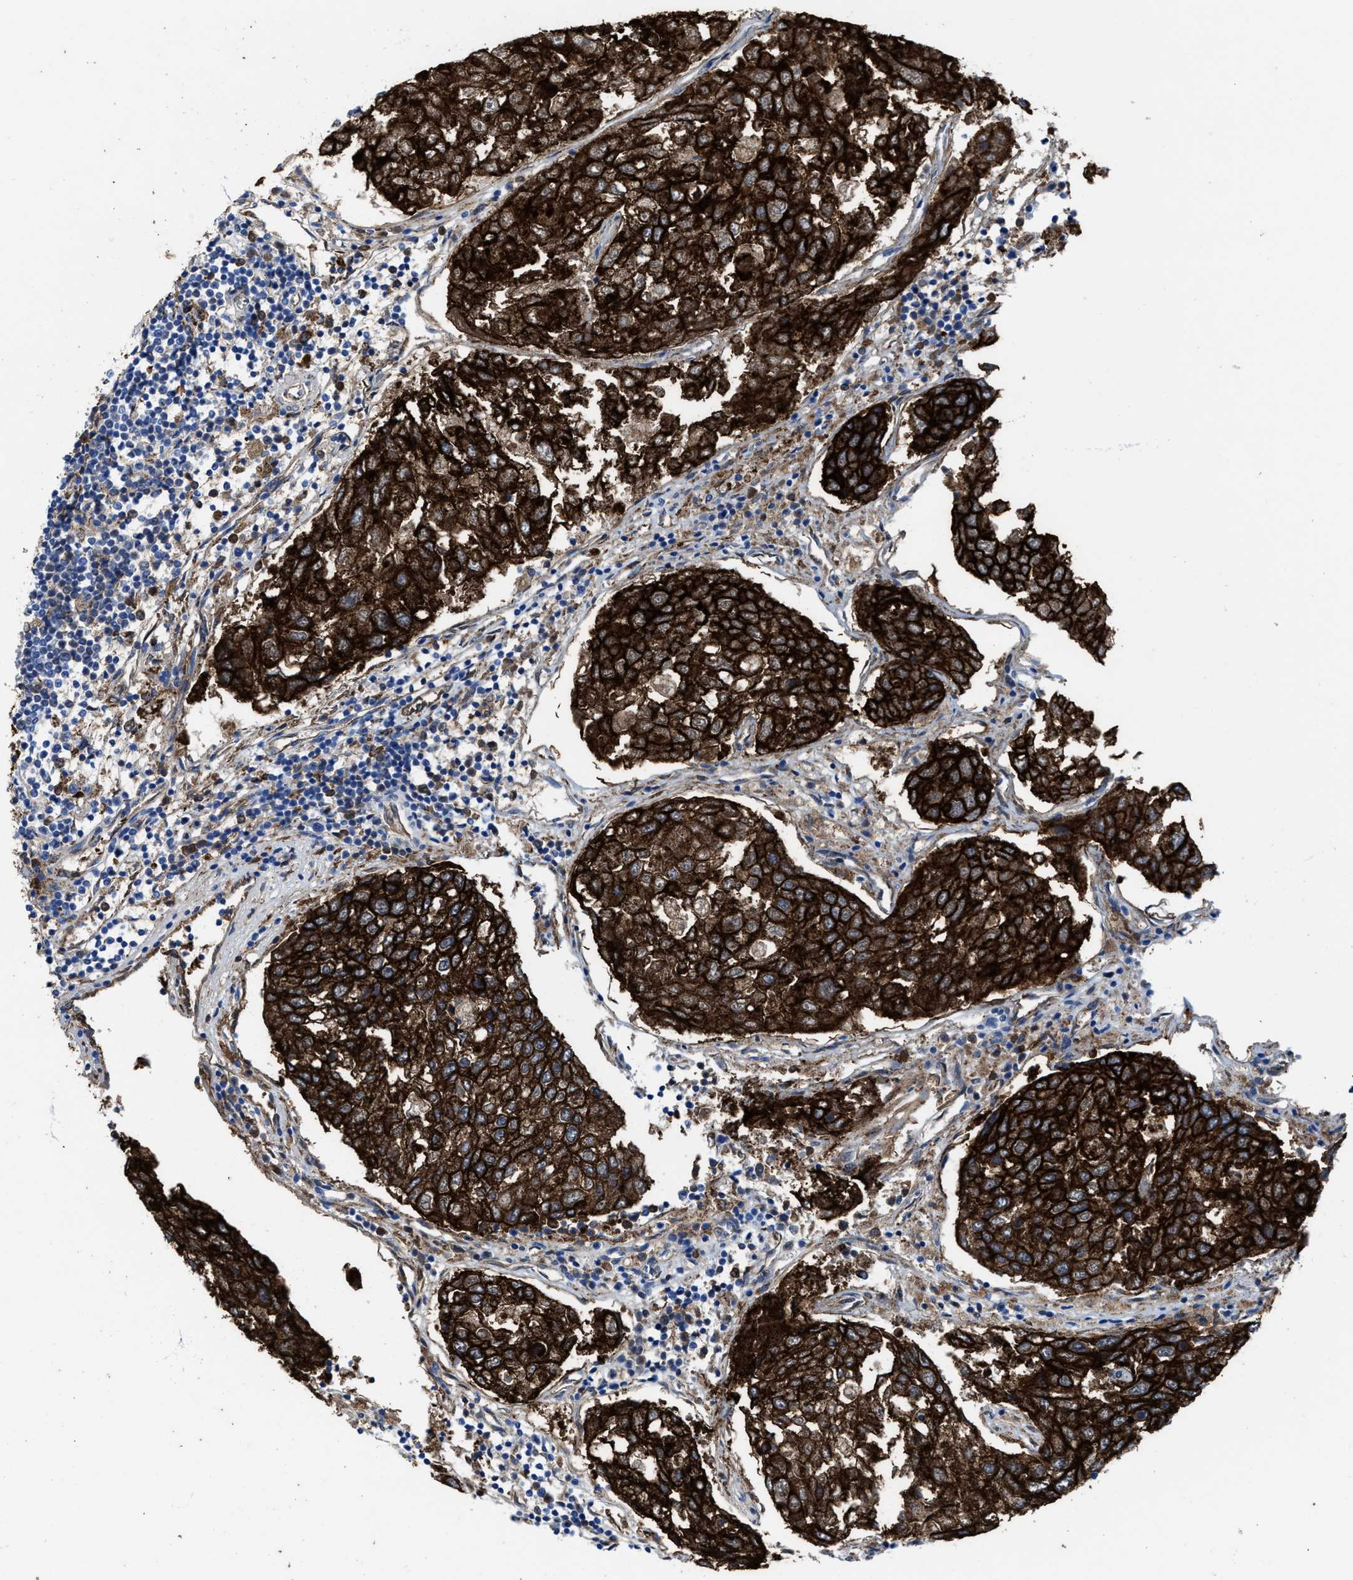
{"staining": {"intensity": "strong", "quantity": ">75%", "location": "cytoplasmic/membranous"}, "tissue": "urothelial cancer", "cell_type": "Tumor cells", "image_type": "cancer", "snomed": [{"axis": "morphology", "description": "Urothelial carcinoma, High grade"}, {"axis": "topography", "description": "Lymph node"}, {"axis": "topography", "description": "Urinary bladder"}], "caption": "Urothelial cancer stained with immunohistochemistry (IHC) reveals strong cytoplasmic/membranous positivity in approximately >75% of tumor cells.", "gene": "ALDH1B1", "patient": {"sex": "male", "age": 51}}